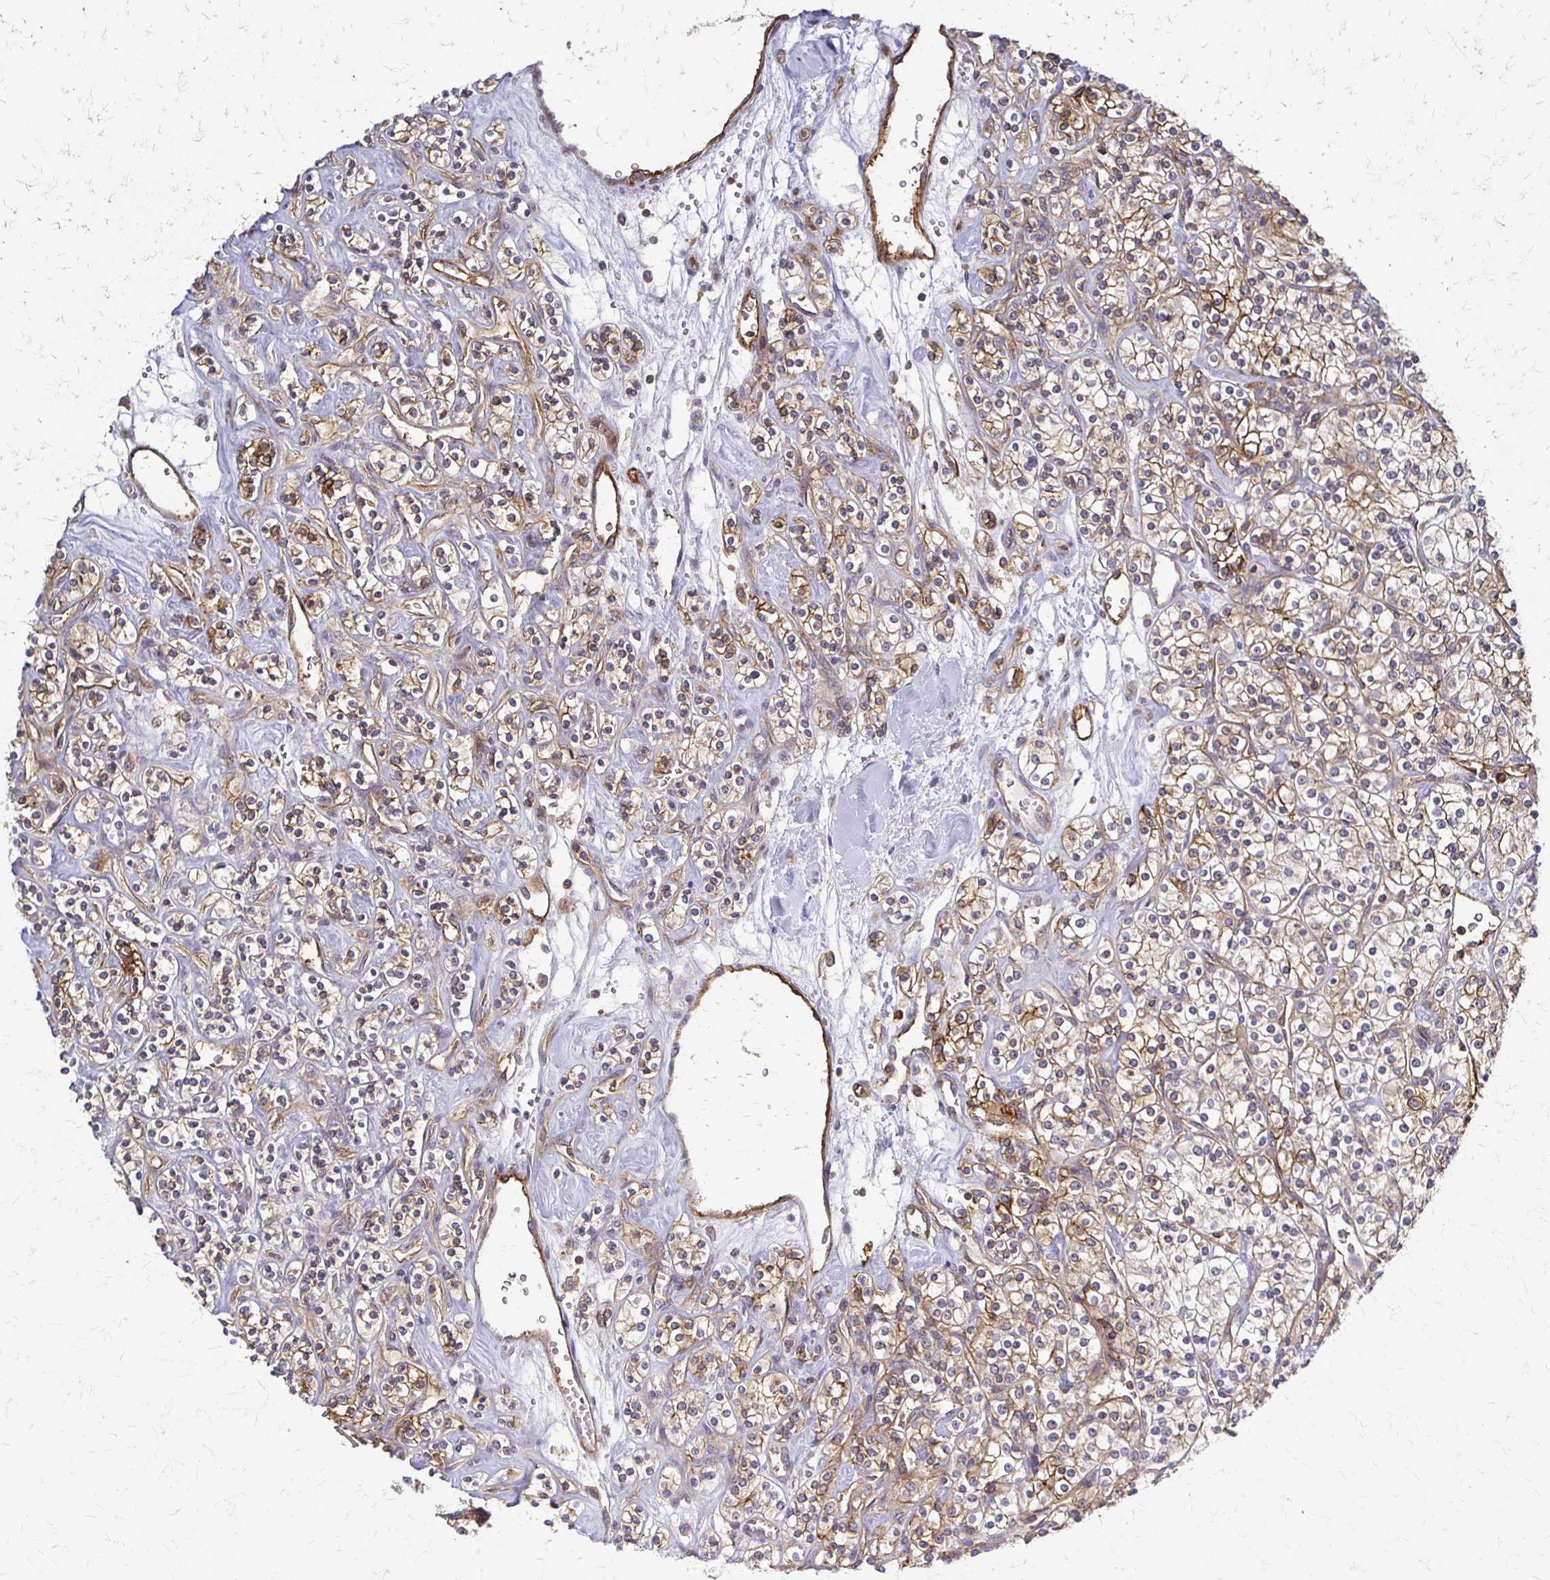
{"staining": {"intensity": "strong", "quantity": ">75%", "location": "cytoplasmic/membranous"}, "tissue": "renal cancer", "cell_type": "Tumor cells", "image_type": "cancer", "snomed": [{"axis": "morphology", "description": "Adenocarcinoma, NOS"}, {"axis": "topography", "description": "Kidney"}], "caption": "Immunohistochemistry (IHC) histopathology image of renal cancer stained for a protein (brown), which exhibits high levels of strong cytoplasmic/membranous expression in approximately >75% of tumor cells.", "gene": "SLC9A9", "patient": {"sex": "male", "age": 77}}